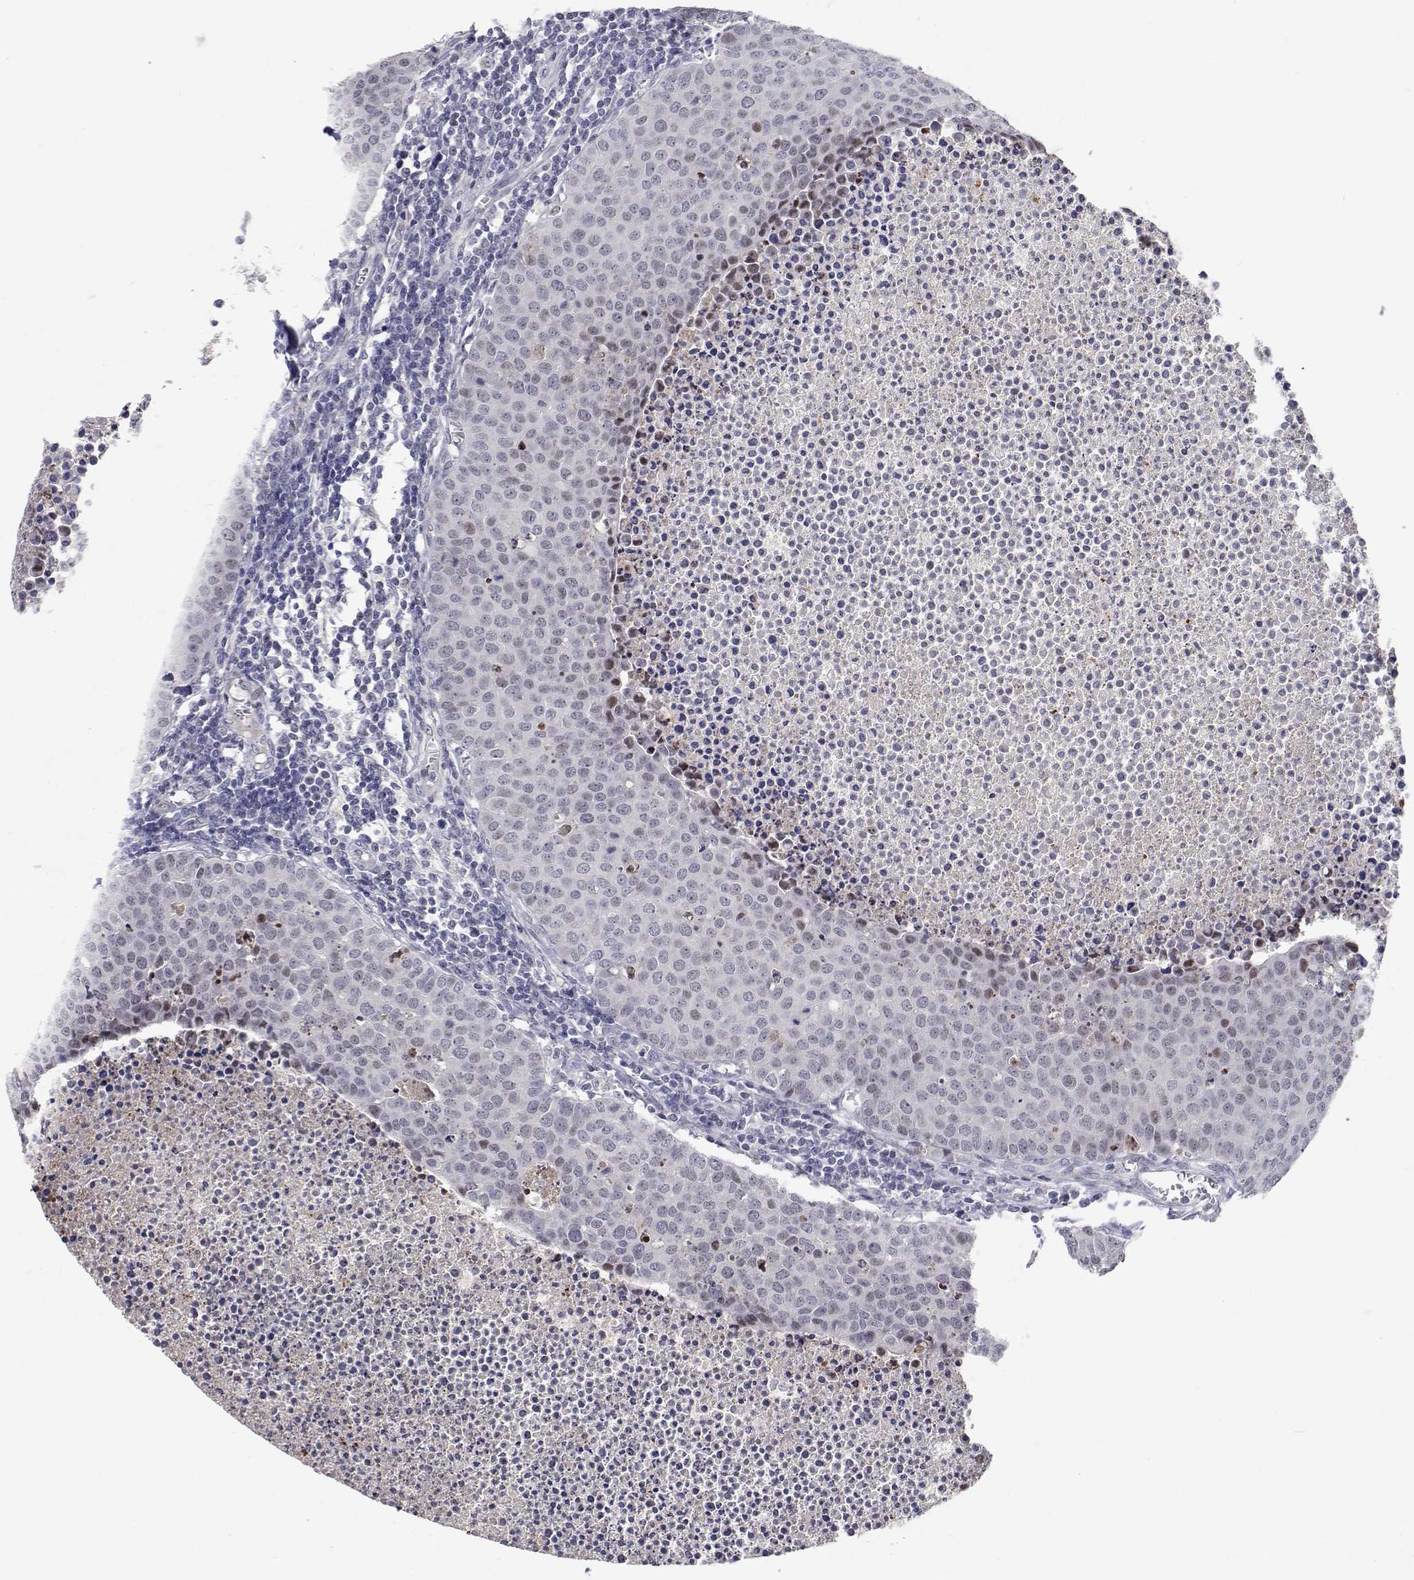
{"staining": {"intensity": "negative", "quantity": "none", "location": "none"}, "tissue": "carcinoid", "cell_type": "Tumor cells", "image_type": "cancer", "snomed": [{"axis": "morphology", "description": "Carcinoid, malignant, NOS"}, {"axis": "topography", "description": "Colon"}], "caption": "Immunohistochemistry histopathology image of carcinoid (malignant) stained for a protein (brown), which displays no expression in tumor cells.", "gene": "RBPJL", "patient": {"sex": "male", "age": 81}}